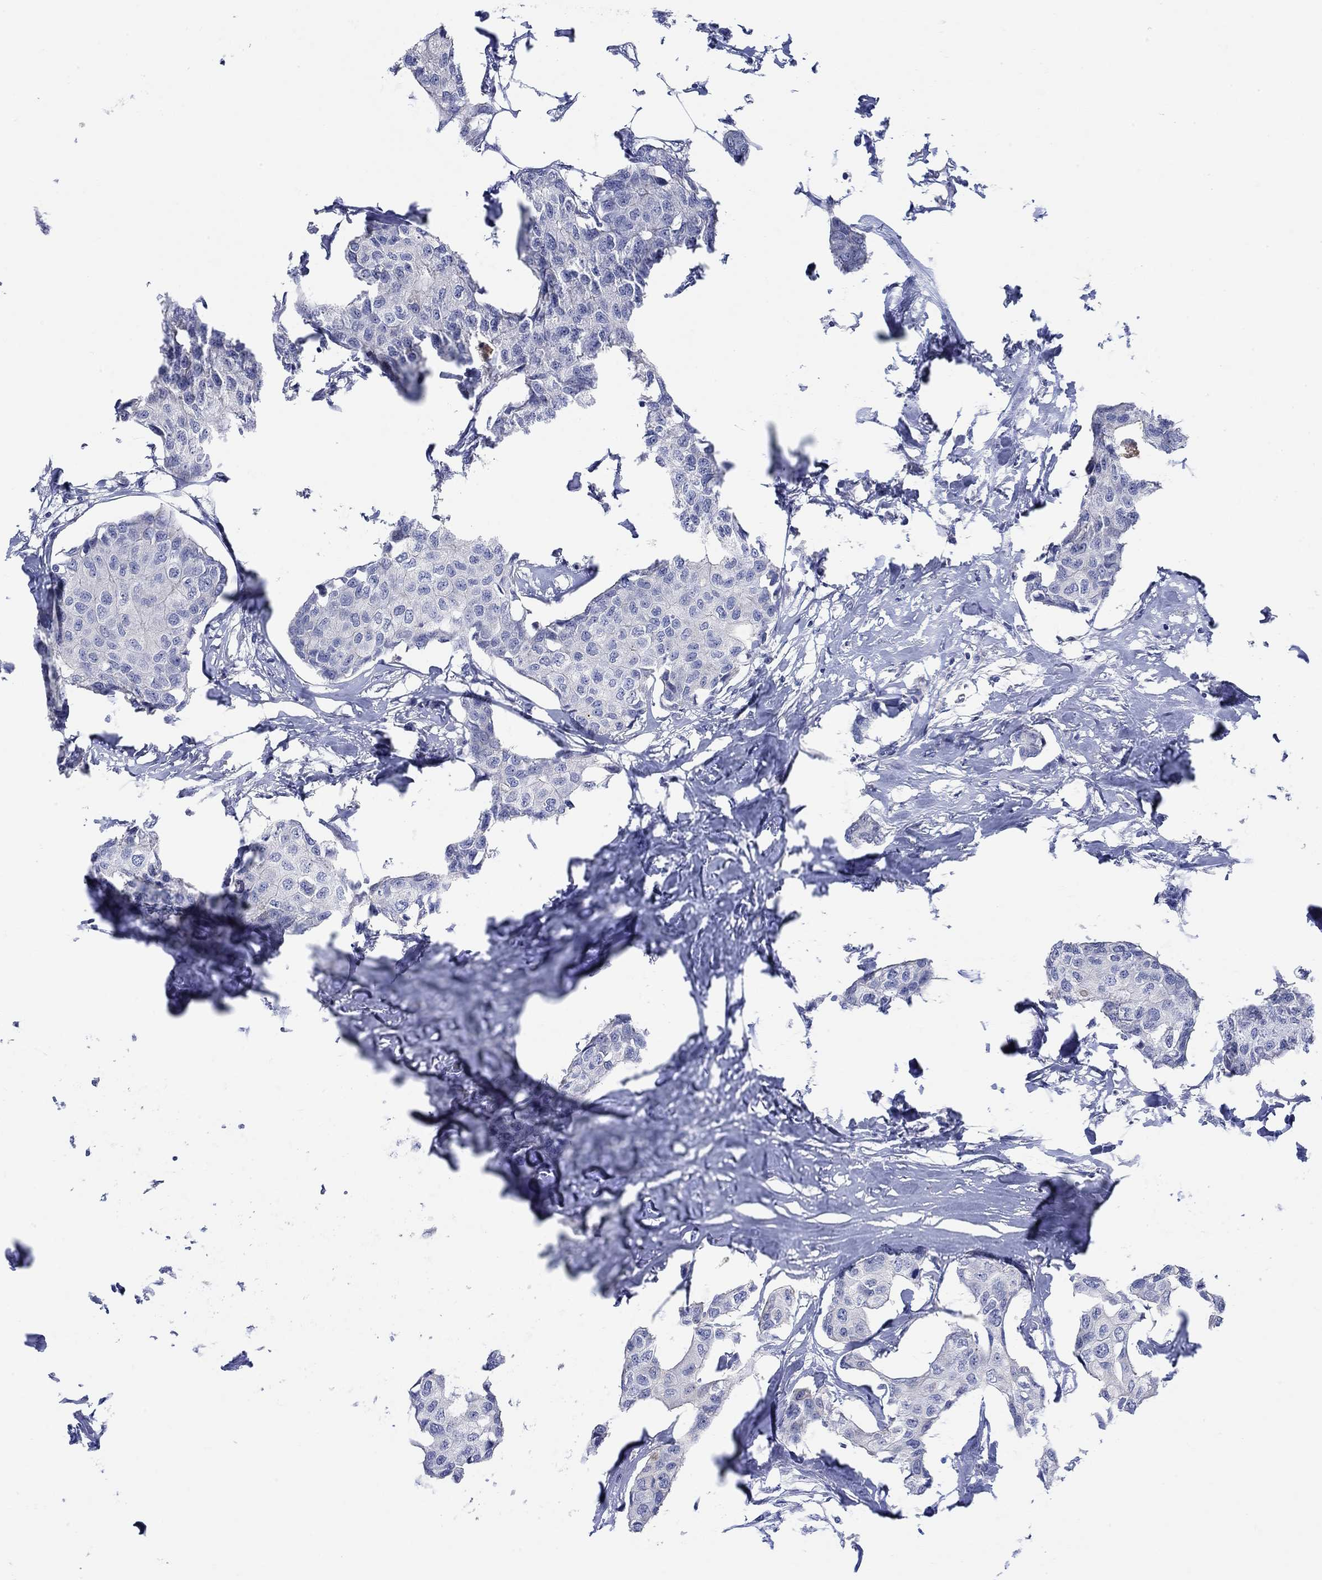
{"staining": {"intensity": "negative", "quantity": "none", "location": "none"}, "tissue": "breast cancer", "cell_type": "Tumor cells", "image_type": "cancer", "snomed": [{"axis": "morphology", "description": "Duct carcinoma"}, {"axis": "topography", "description": "Breast"}], "caption": "Protein analysis of breast cancer displays no significant staining in tumor cells.", "gene": "KRT222", "patient": {"sex": "female", "age": 80}}